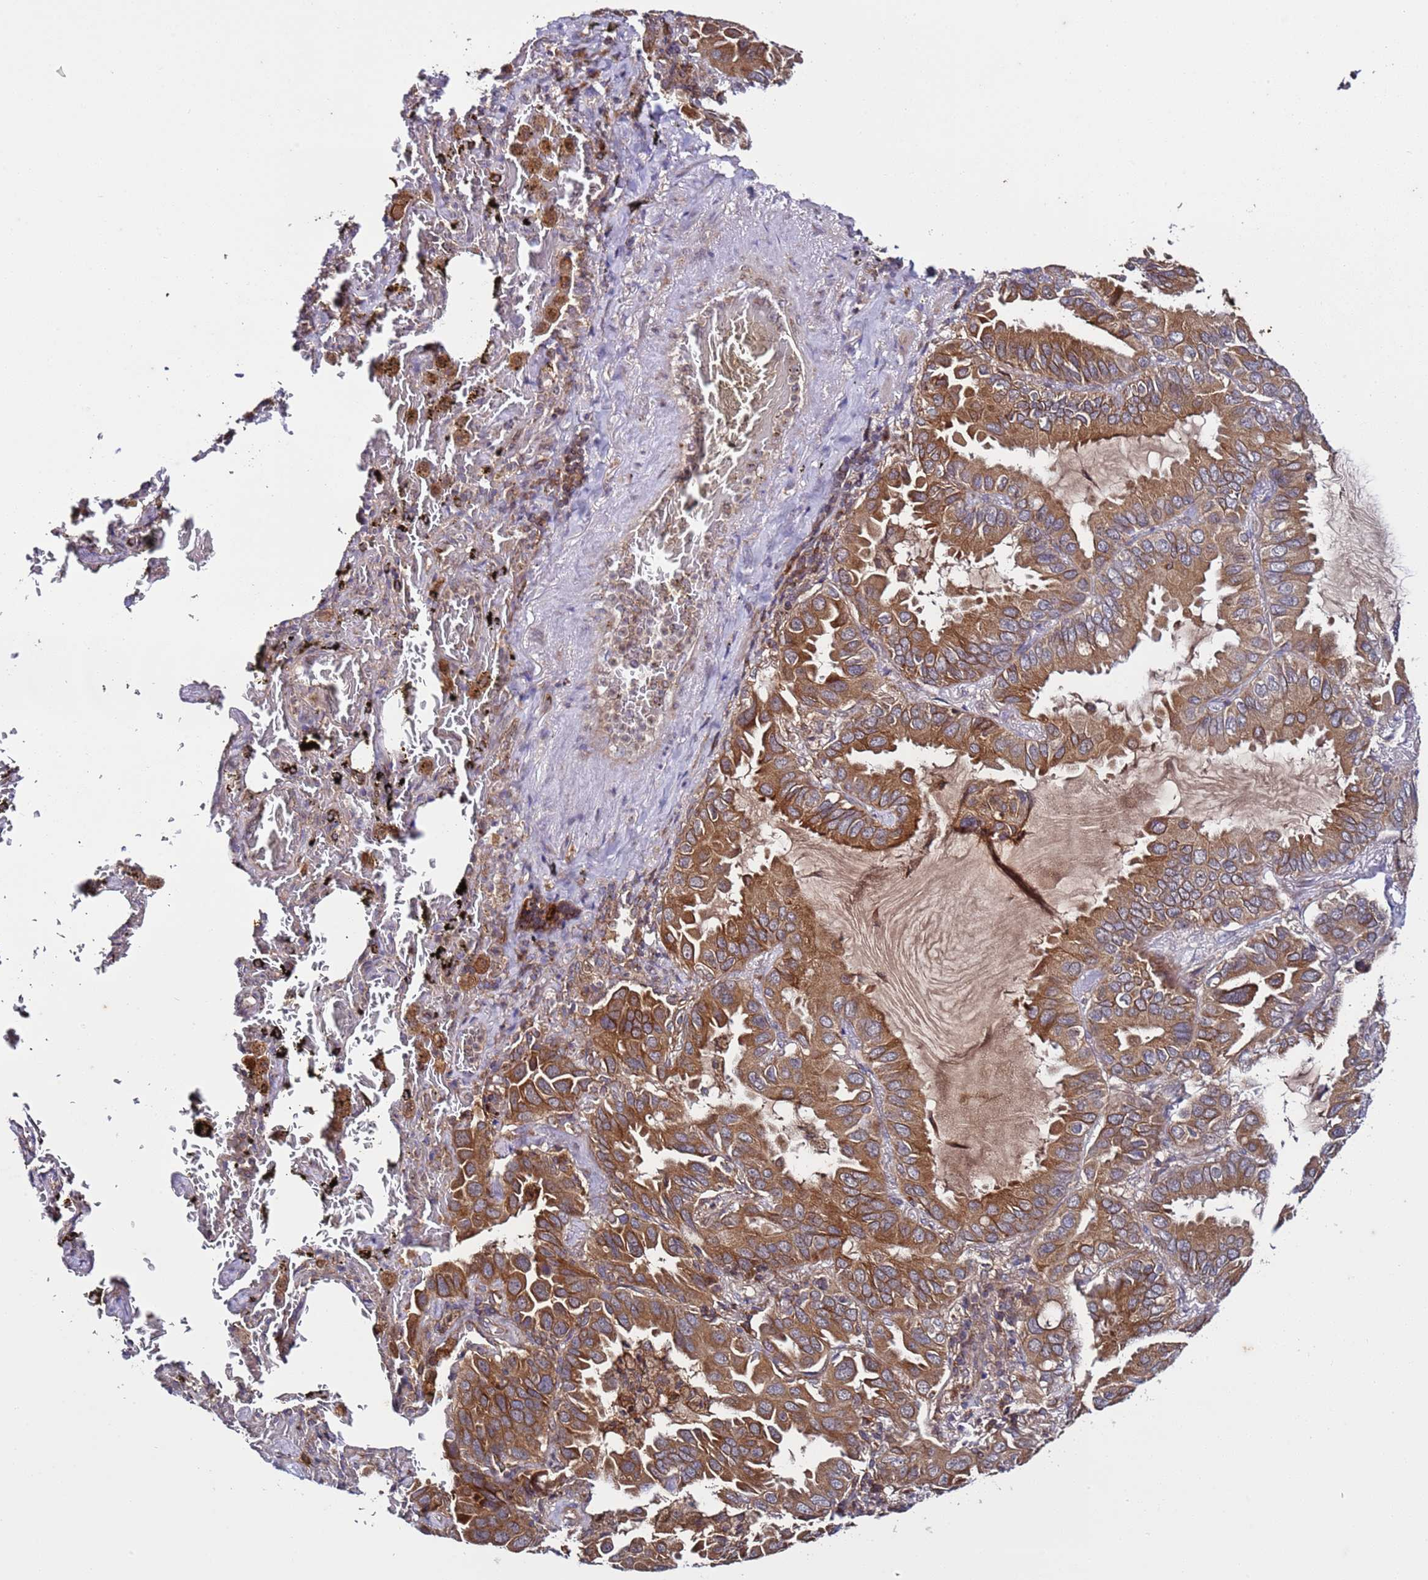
{"staining": {"intensity": "strong", "quantity": ">75%", "location": "cytoplasmic/membranous"}, "tissue": "lung cancer", "cell_type": "Tumor cells", "image_type": "cancer", "snomed": [{"axis": "morphology", "description": "Adenocarcinoma, NOS"}, {"axis": "topography", "description": "Lung"}], "caption": "Tumor cells reveal high levels of strong cytoplasmic/membranous expression in about >75% of cells in human adenocarcinoma (lung).", "gene": "TMEM176B", "patient": {"sex": "male", "age": 64}}